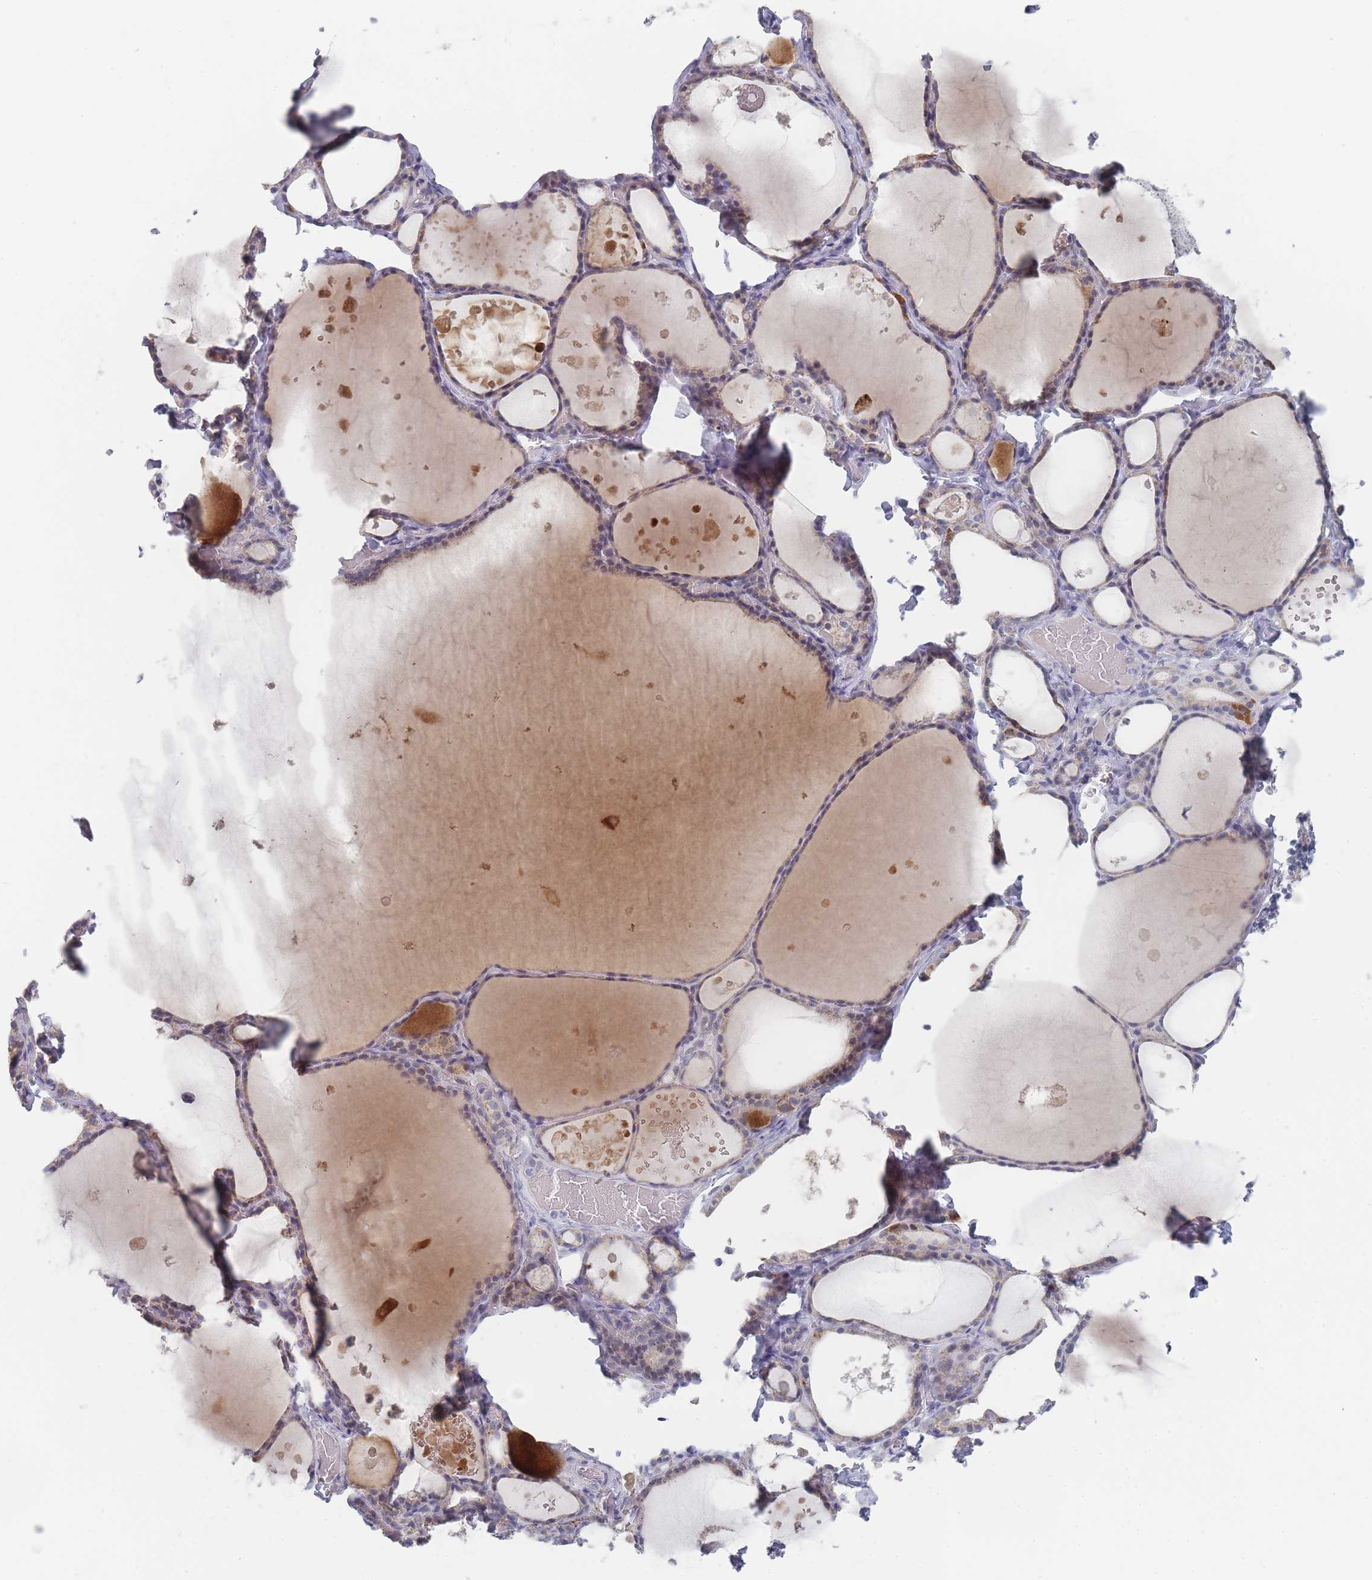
{"staining": {"intensity": "moderate", "quantity": "<25%", "location": "cytoplasmic/membranous"}, "tissue": "thyroid gland", "cell_type": "Glandular cells", "image_type": "normal", "snomed": [{"axis": "morphology", "description": "Normal tissue, NOS"}, {"axis": "topography", "description": "Thyroid gland"}], "caption": "Immunohistochemical staining of unremarkable human thyroid gland shows <25% levels of moderate cytoplasmic/membranous protein staining in approximately <25% of glandular cells.", "gene": "RNF8", "patient": {"sex": "male", "age": 56}}